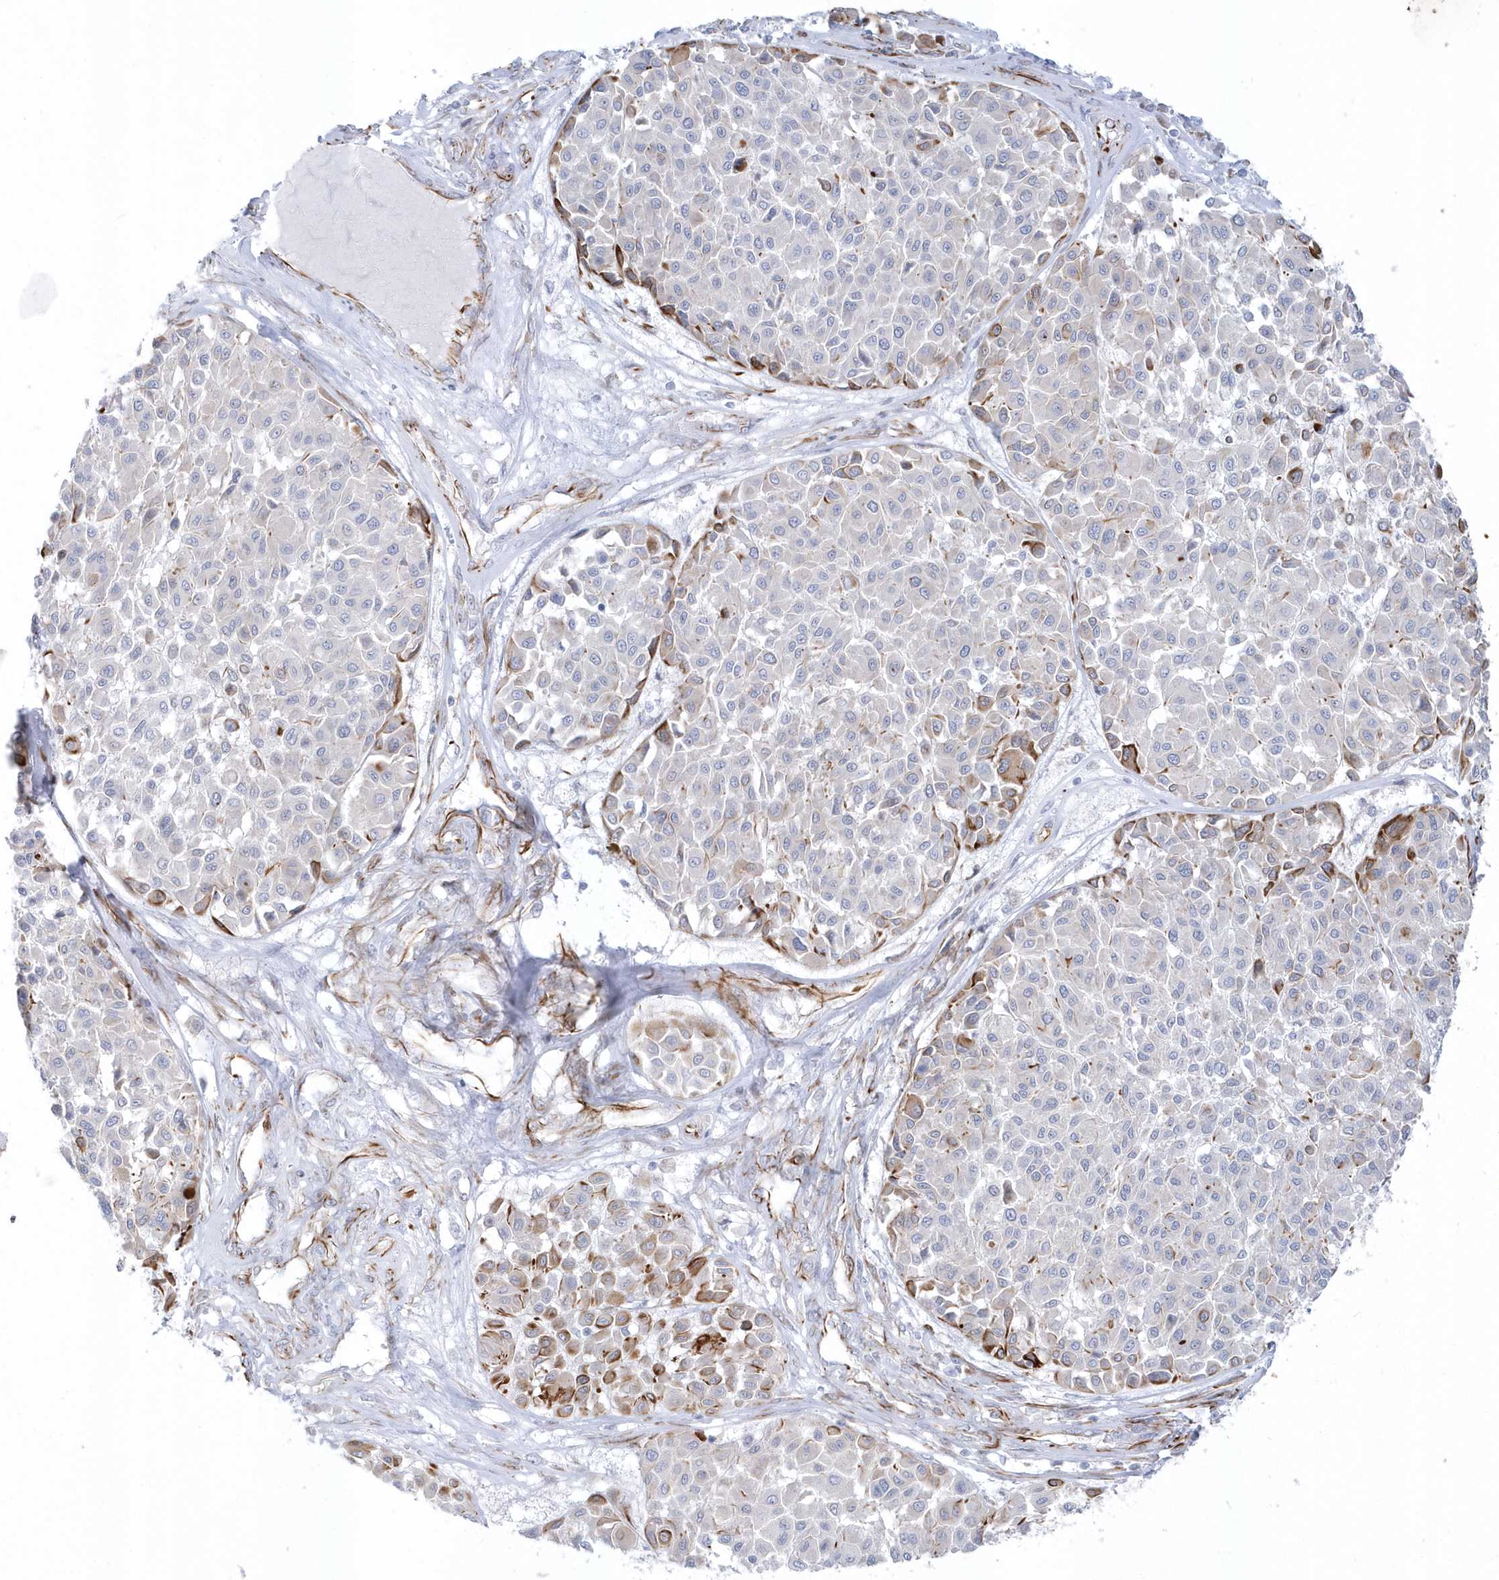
{"staining": {"intensity": "moderate", "quantity": "<25%", "location": "cytoplasmic/membranous"}, "tissue": "melanoma", "cell_type": "Tumor cells", "image_type": "cancer", "snomed": [{"axis": "morphology", "description": "Malignant melanoma, Metastatic site"}, {"axis": "topography", "description": "Soft tissue"}], "caption": "Human melanoma stained with a brown dye shows moderate cytoplasmic/membranous positive positivity in about <25% of tumor cells.", "gene": "PPIL6", "patient": {"sex": "male", "age": 41}}